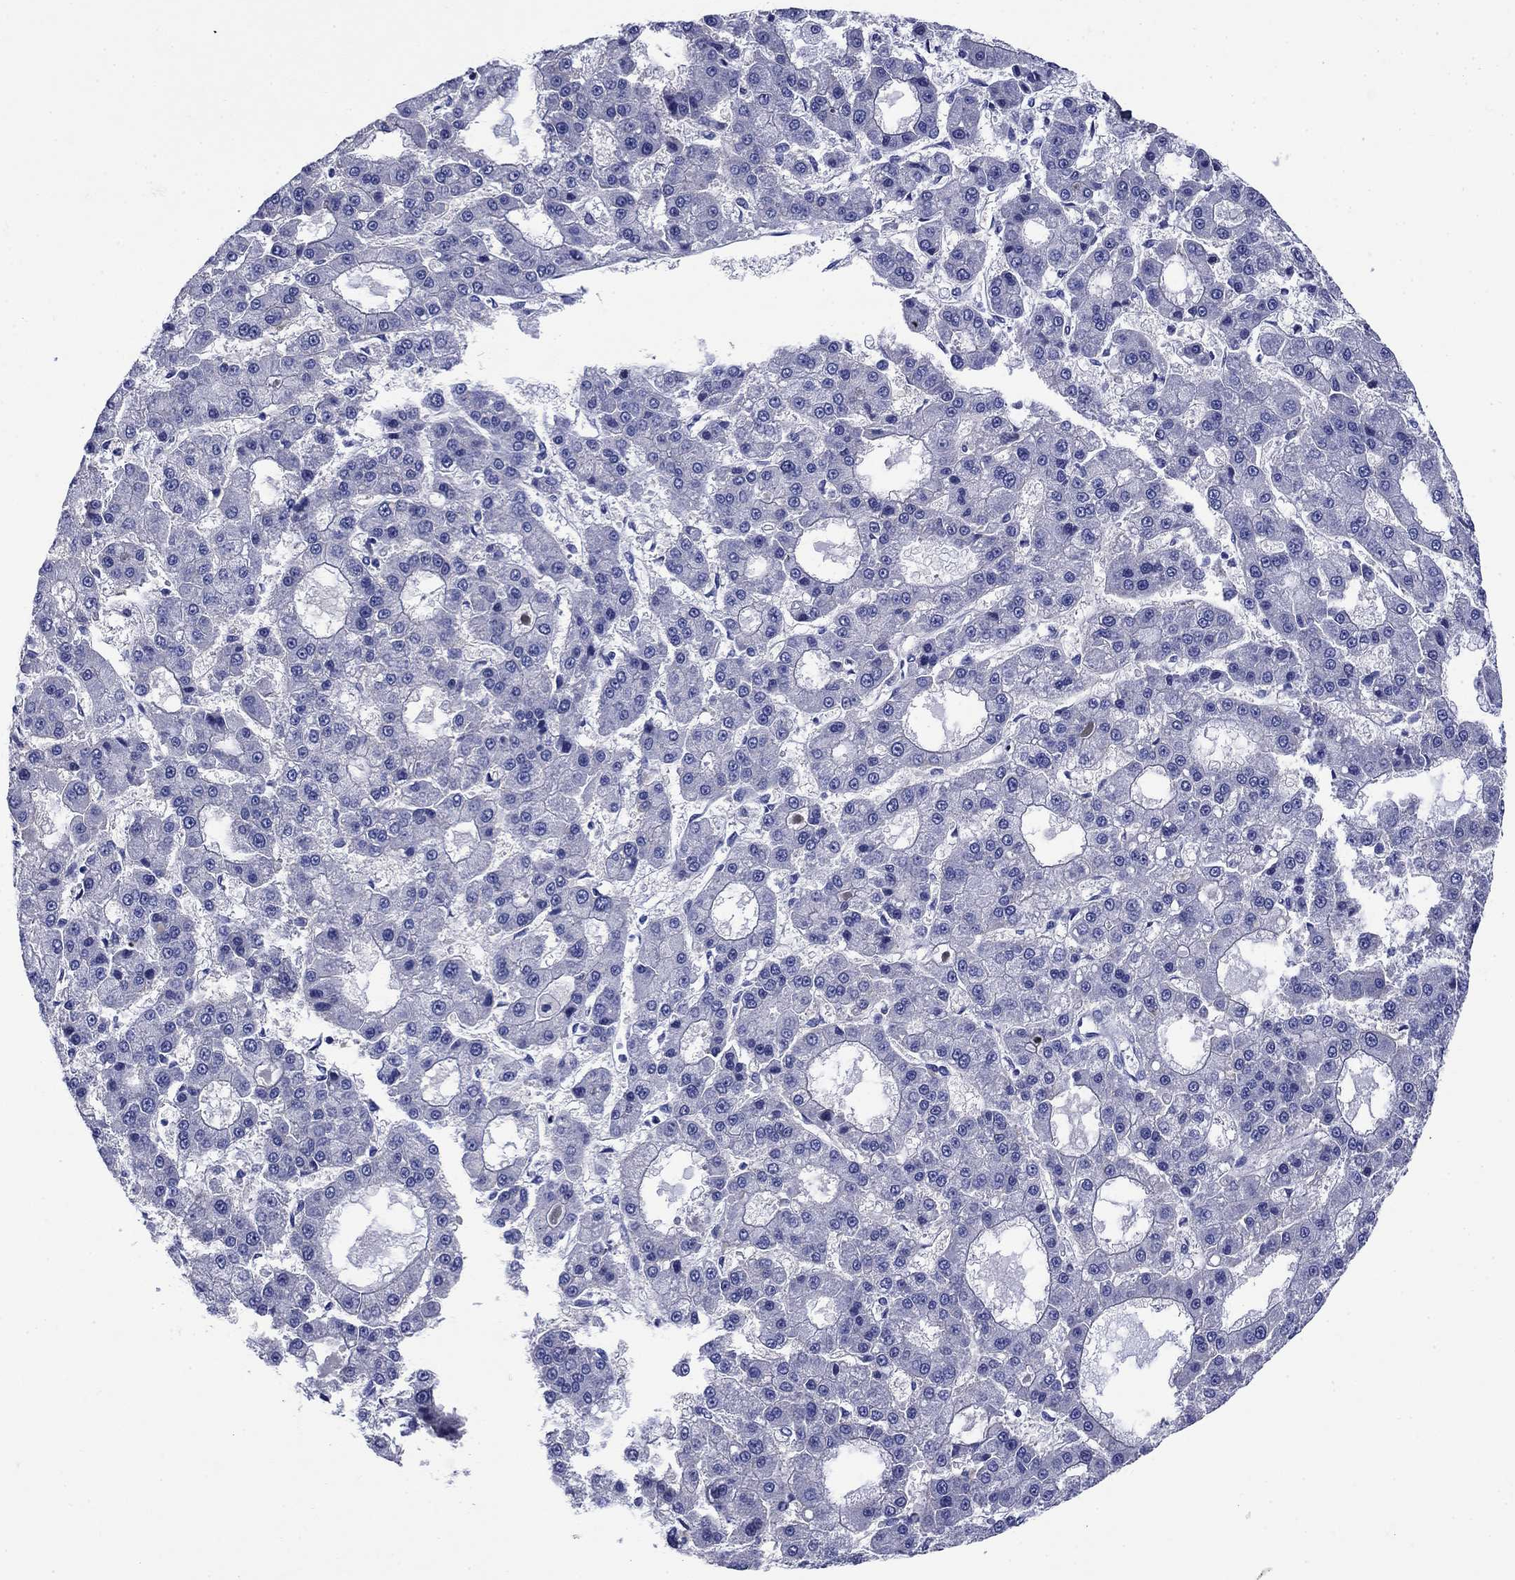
{"staining": {"intensity": "negative", "quantity": "none", "location": "none"}, "tissue": "liver cancer", "cell_type": "Tumor cells", "image_type": "cancer", "snomed": [{"axis": "morphology", "description": "Carcinoma, Hepatocellular, NOS"}, {"axis": "topography", "description": "Liver"}], "caption": "IHC of liver cancer (hepatocellular carcinoma) demonstrates no staining in tumor cells. (DAB (3,3'-diaminobenzidine) IHC with hematoxylin counter stain).", "gene": "SLC1A2", "patient": {"sex": "male", "age": 70}}